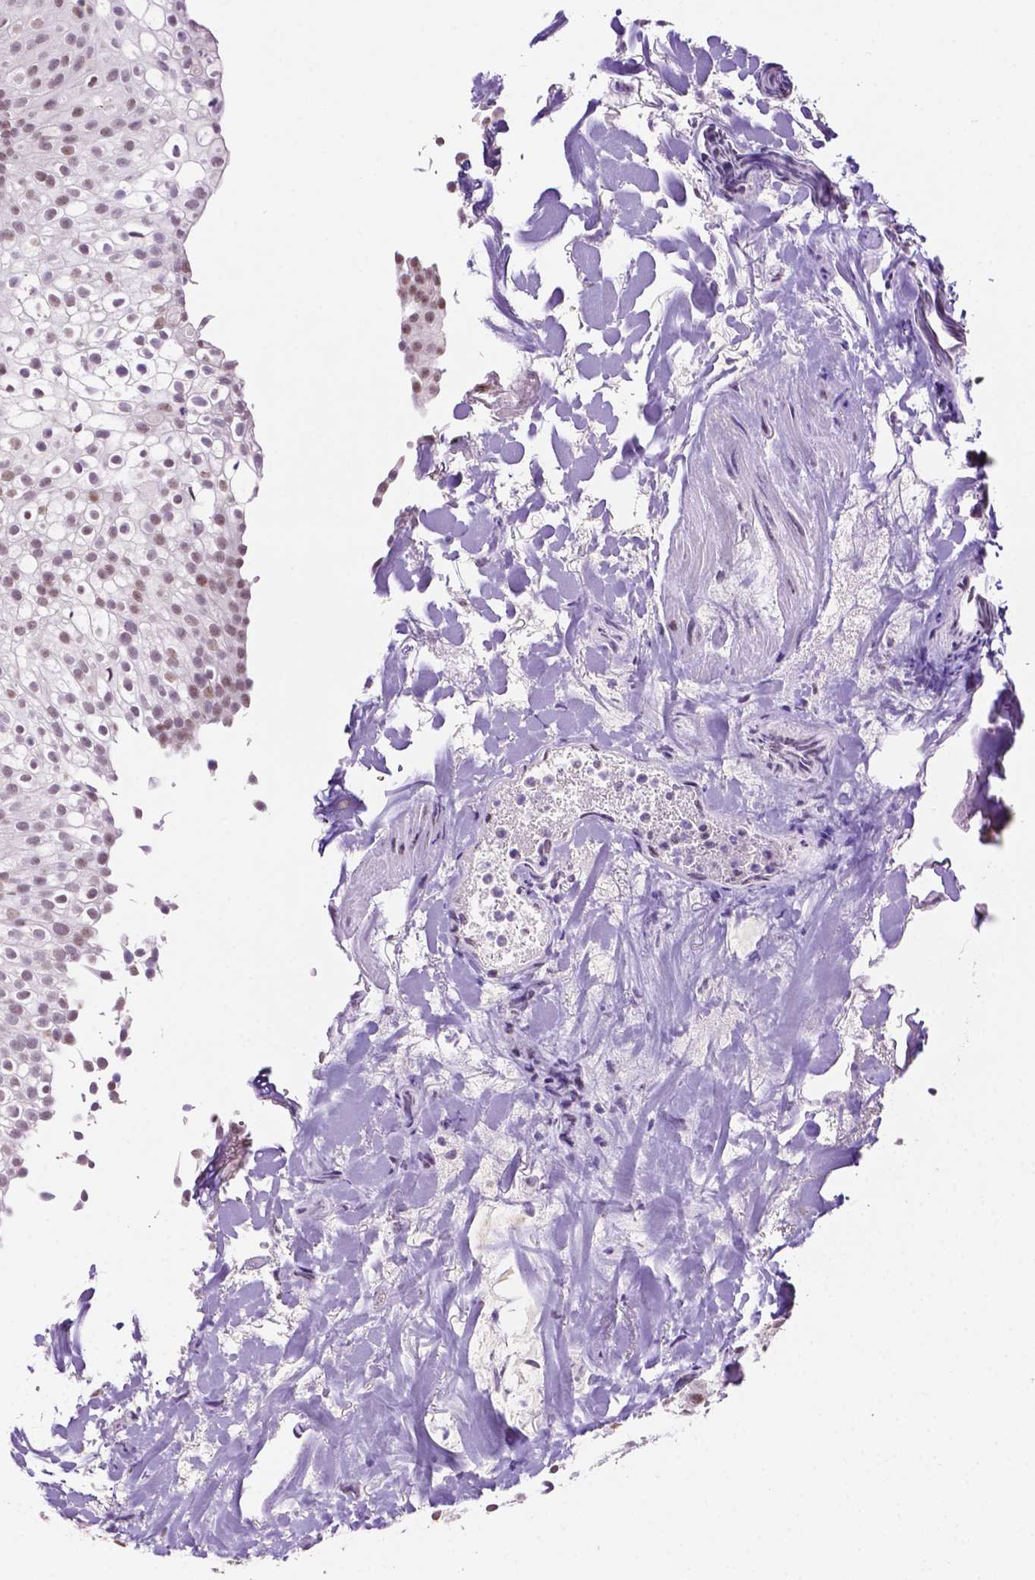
{"staining": {"intensity": "moderate", "quantity": ">75%", "location": "nuclear"}, "tissue": "urothelial cancer", "cell_type": "Tumor cells", "image_type": "cancer", "snomed": [{"axis": "morphology", "description": "Urothelial carcinoma, Low grade"}, {"axis": "topography", "description": "Urinary bladder"}], "caption": "Urothelial cancer was stained to show a protein in brown. There is medium levels of moderate nuclear positivity in about >75% of tumor cells.", "gene": "PTPN6", "patient": {"sex": "male", "age": 70}}